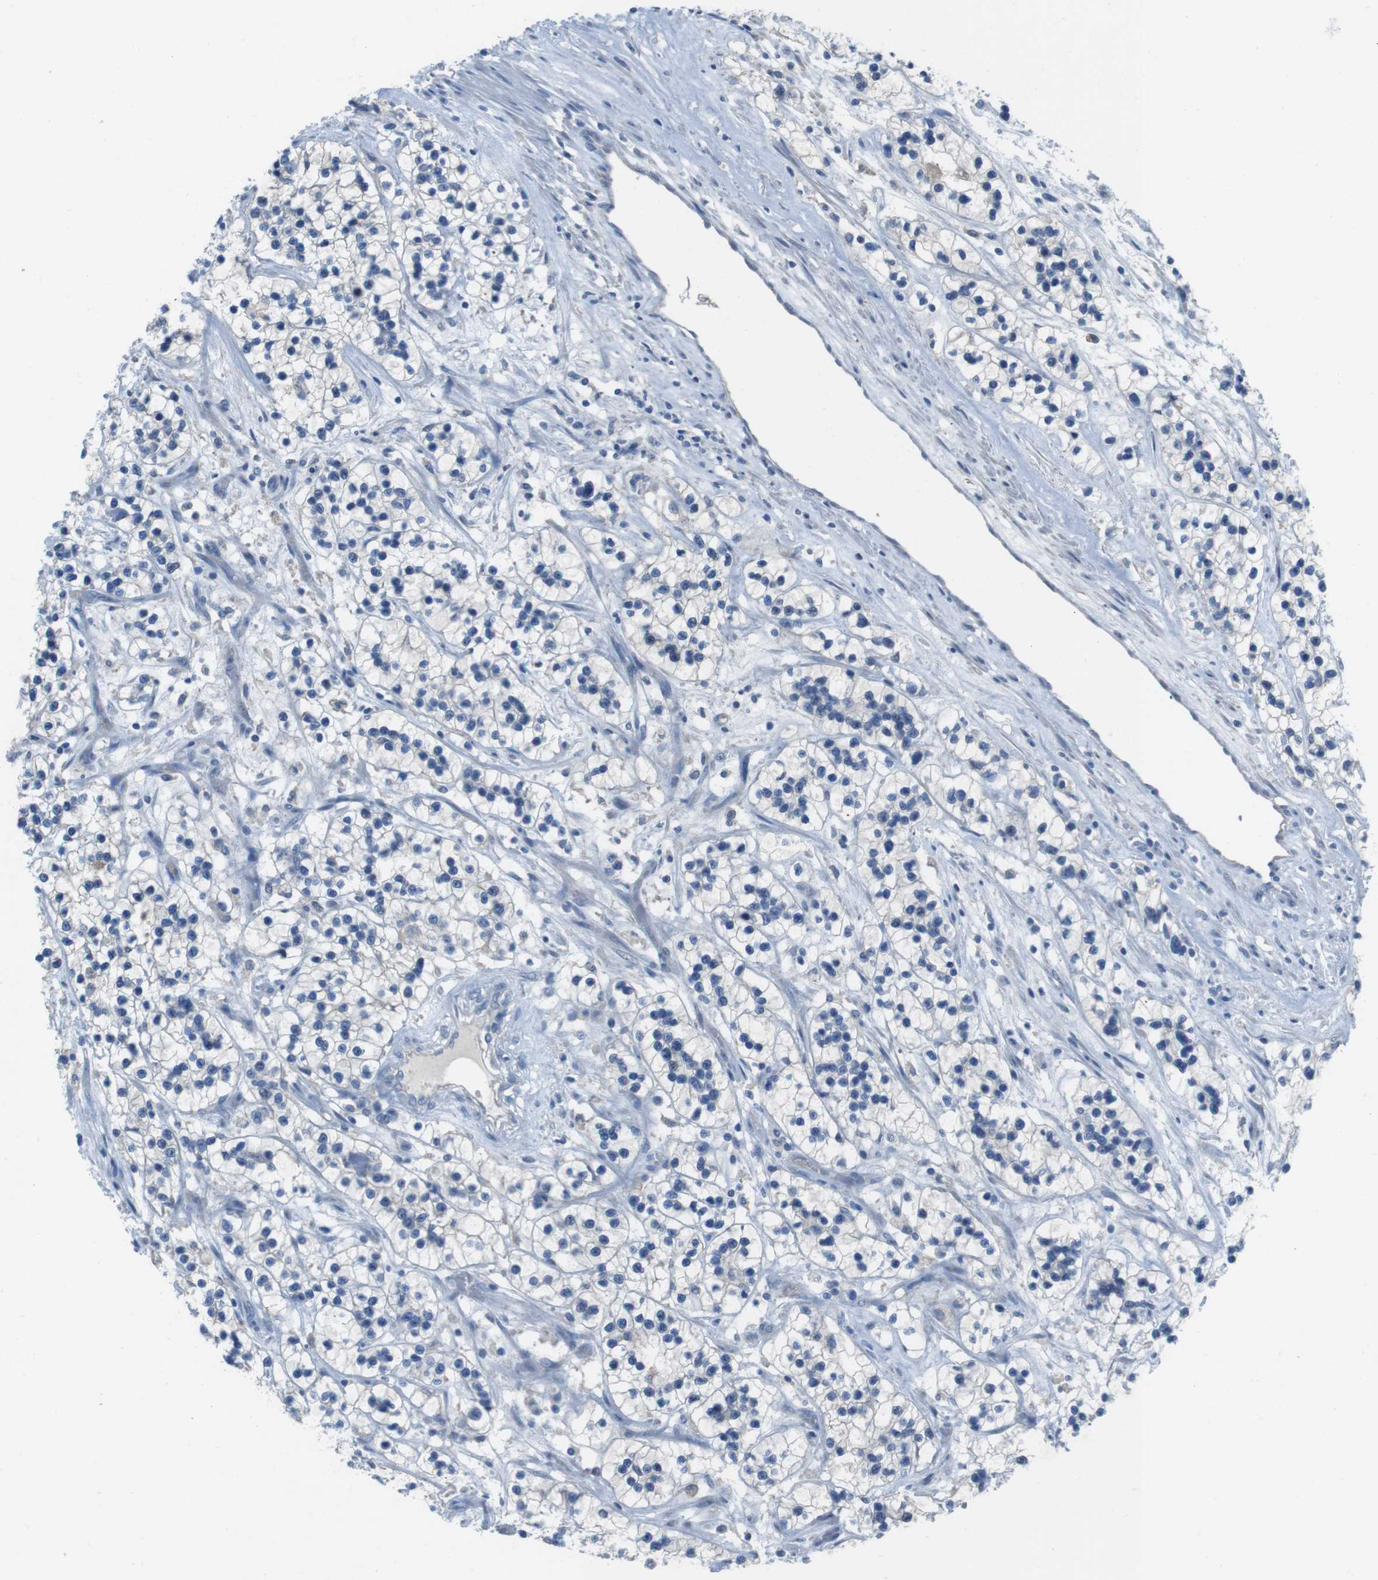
{"staining": {"intensity": "negative", "quantity": "none", "location": "none"}, "tissue": "renal cancer", "cell_type": "Tumor cells", "image_type": "cancer", "snomed": [{"axis": "morphology", "description": "Adenocarcinoma, NOS"}, {"axis": "topography", "description": "Kidney"}], "caption": "Image shows no significant protein expression in tumor cells of renal cancer. (Brightfield microscopy of DAB (3,3'-diaminobenzidine) immunohistochemistry at high magnification).", "gene": "CYP2C8", "patient": {"sex": "female", "age": 57}}